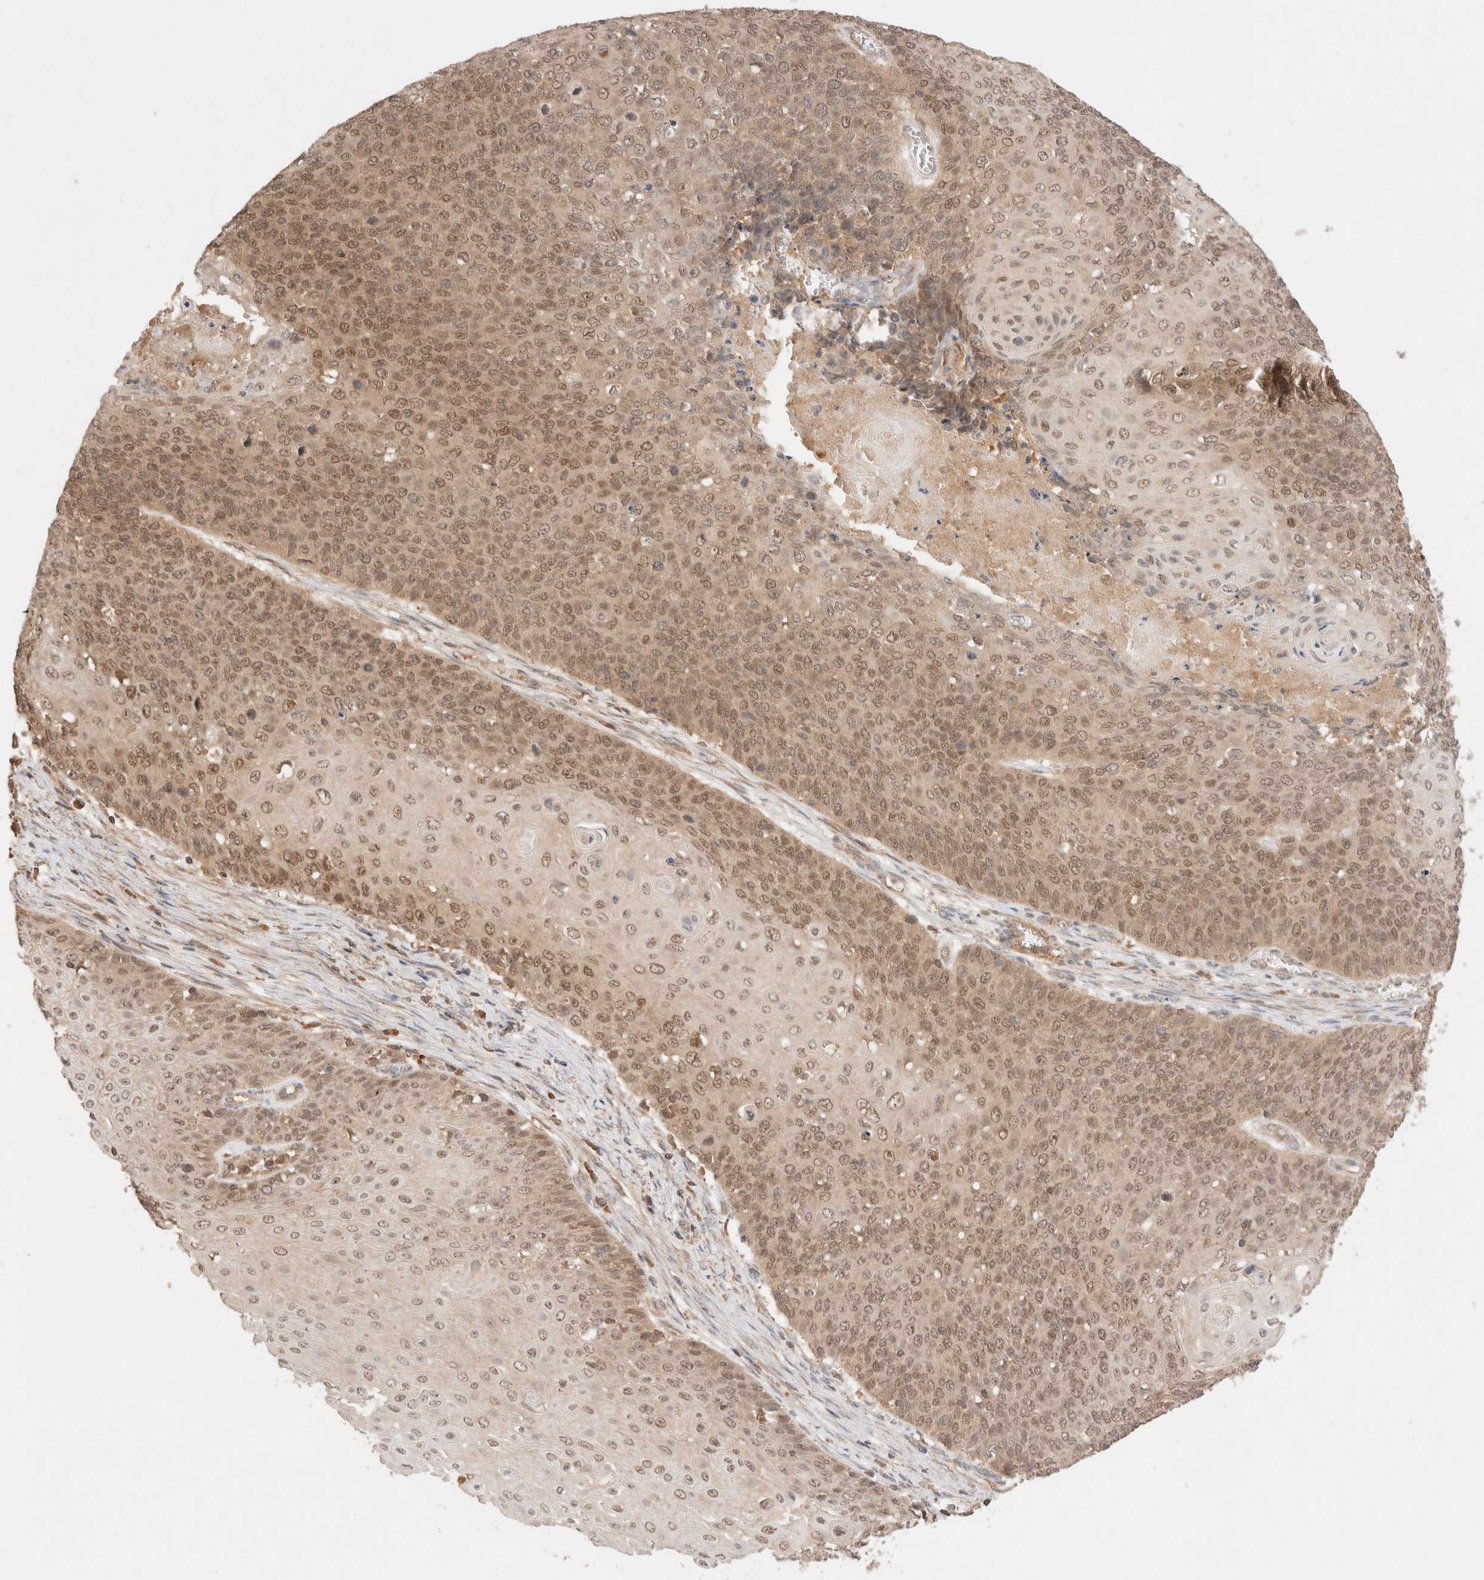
{"staining": {"intensity": "weak", "quantity": ">75%", "location": "cytoplasmic/membranous,nuclear"}, "tissue": "cervical cancer", "cell_type": "Tumor cells", "image_type": "cancer", "snomed": [{"axis": "morphology", "description": "Squamous cell carcinoma, NOS"}, {"axis": "topography", "description": "Cervix"}], "caption": "Tumor cells display weak cytoplasmic/membranous and nuclear positivity in about >75% of cells in cervical squamous cell carcinoma. (IHC, brightfield microscopy, high magnification).", "gene": "CARNMT1", "patient": {"sex": "female", "age": 39}}